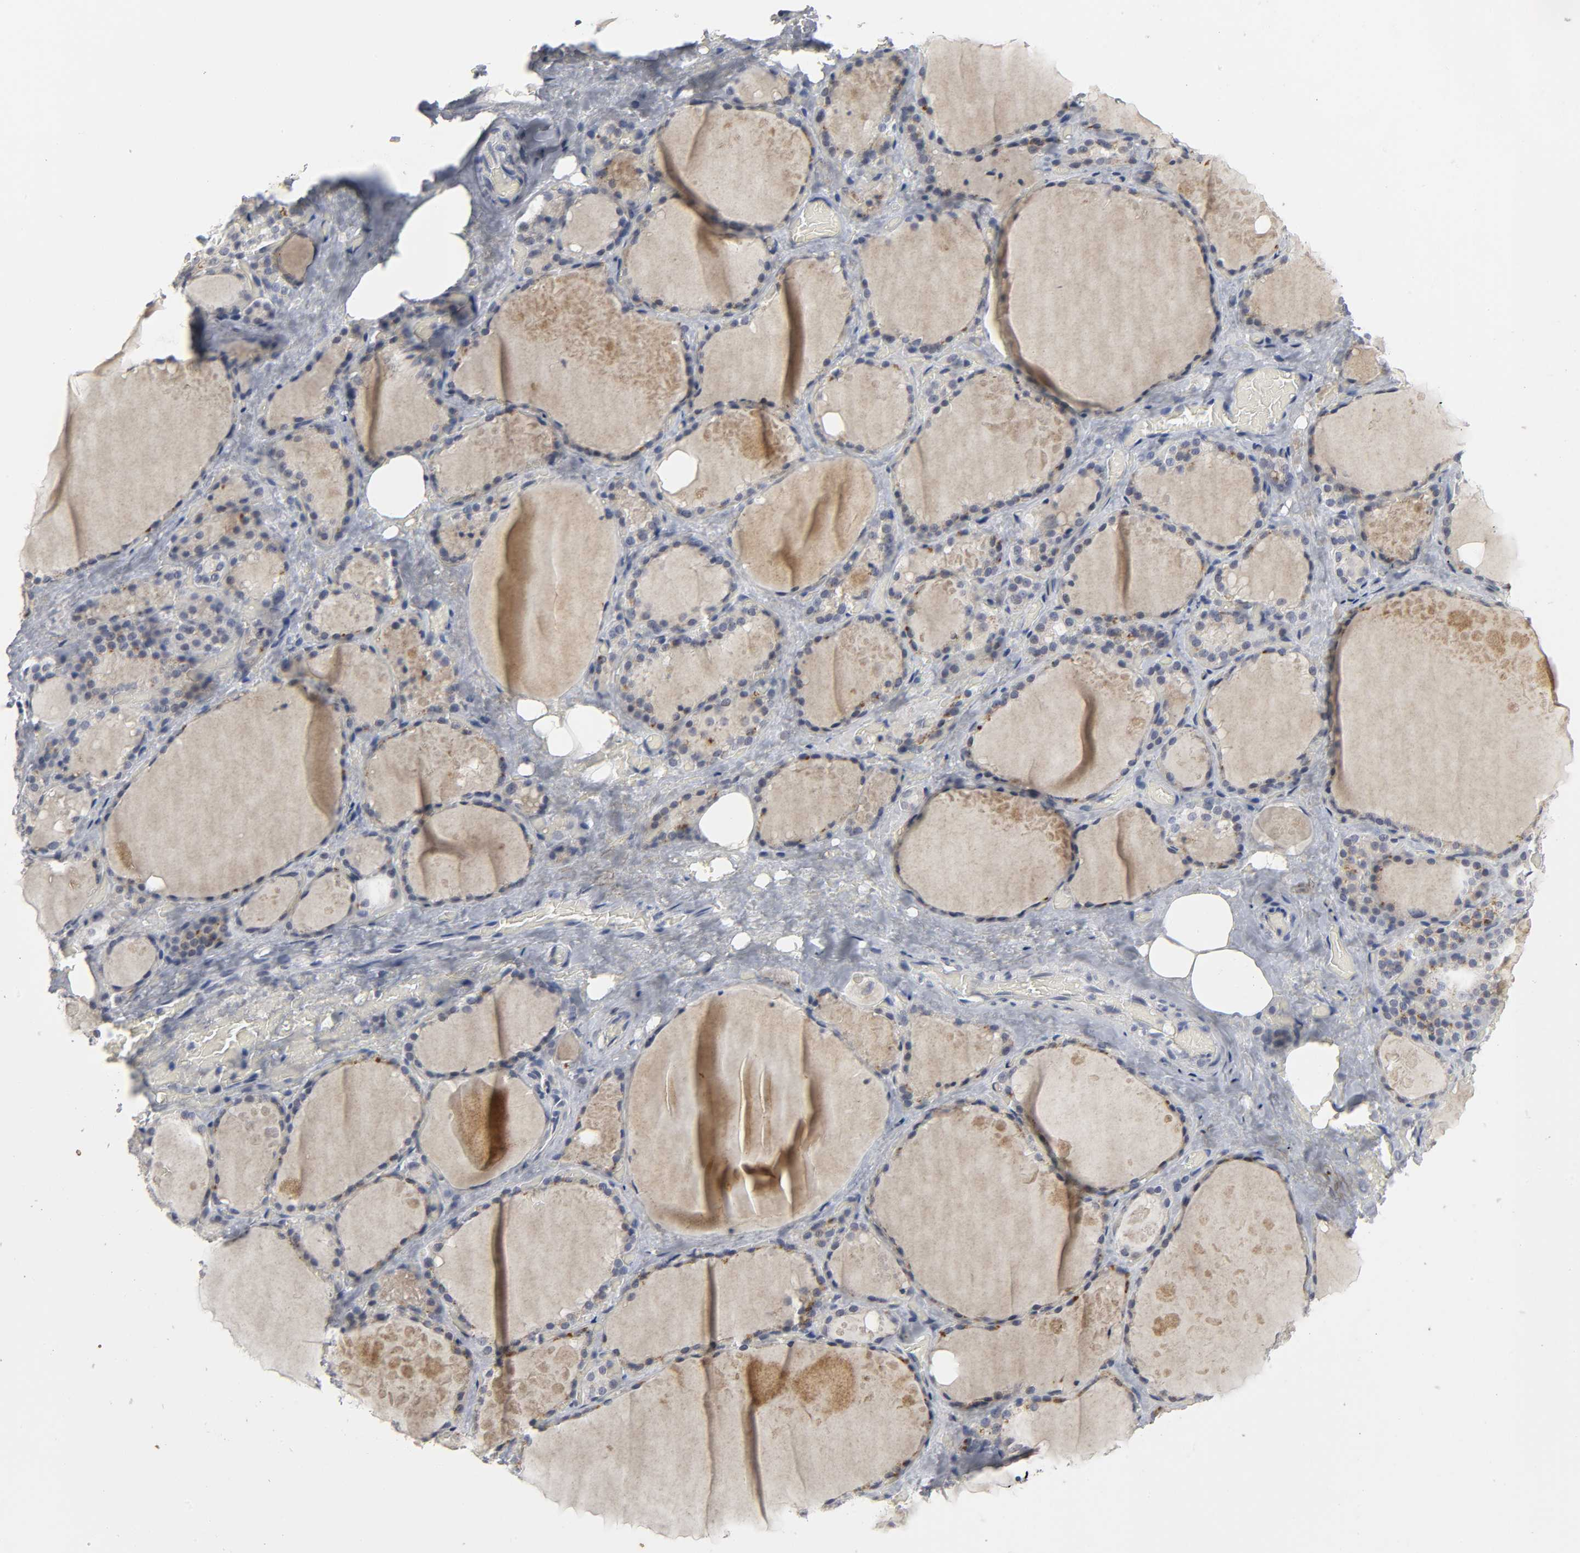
{"staining": {"intensity": "negative", "quantity": "none", "location": "none"}, "tissue": "thyroid gland", "cell_type": "Glandular cells", "image_type": "normal", "snomed": [{"axis": "morphology", "description": "Normal tissue, NOS"}, {"axis": "topography", "description": "Thyroid gland"}], "caption": "Immunohistochemistry (IHC) photomicrograph of benign thyroid gland stained for a protein (brown), which shows no staining in glandular cells. (Brightfield microscopy of DAB (3,3'-diaminobenzidine) immunohistochemistry at high magnification).", "gene": "TCAP", "patient": {"sex": "male", "age": 61}}